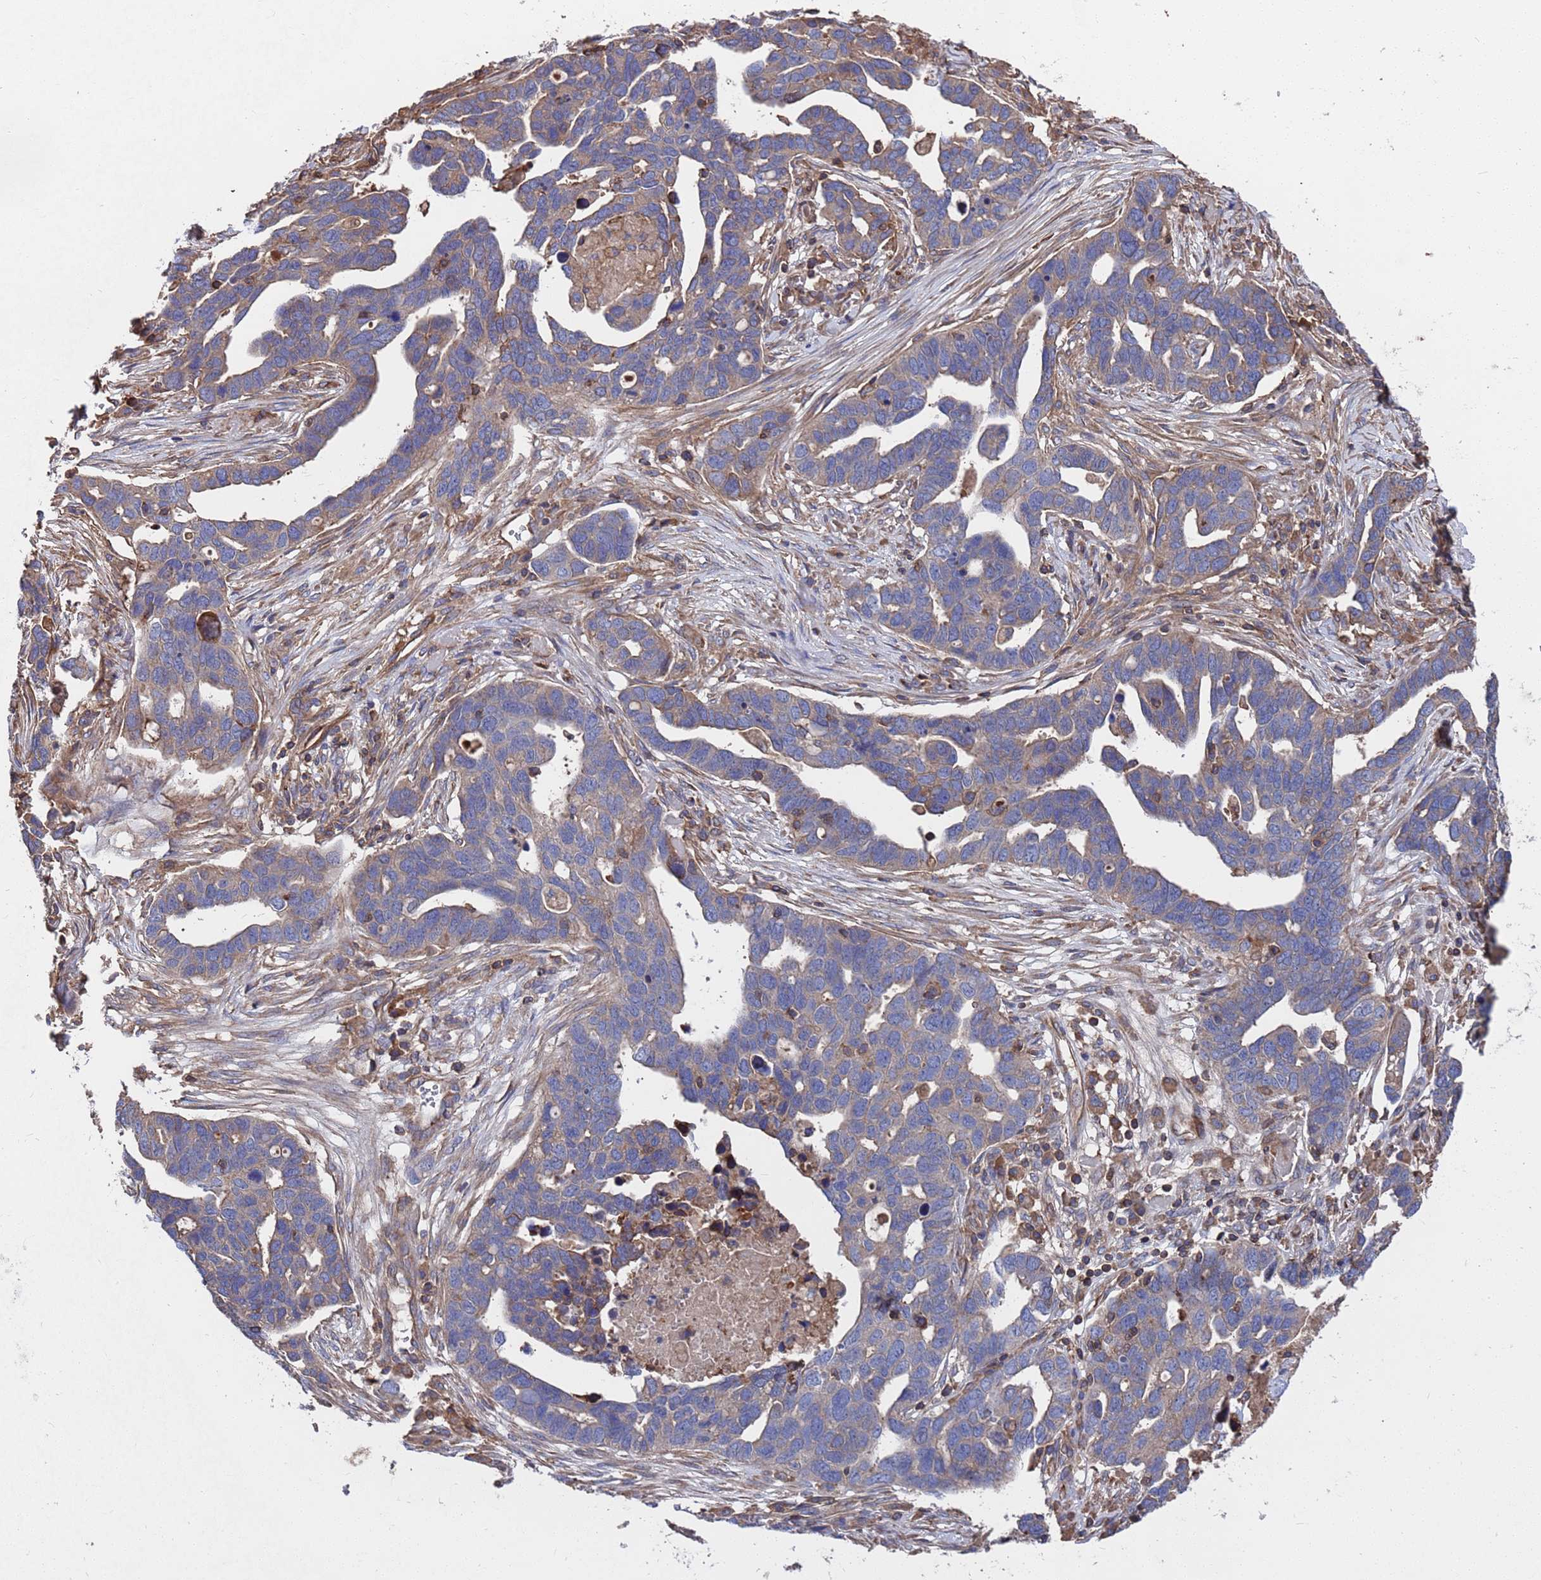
{"staining": {"intensity": "weak", "quantity": "25%-75%", "location": "cytoplasmic/membranous"}, "tissue": "ovarian cancer", "cell_type": "Tumor cells", "image_type": "cancer", "snomed": [{"axis": "morphology", "description": "Cystadenocarcinoma, serous, NOS"}, {"axis": "topography", "description": "Ovary"}], "caption": "Human ovarian serous cystadenocarcinoma stained for a protein (brown) shows weak cytoplasmic/membranous positive positivity in approximately 25%-75% of tumor cells.", "gene": "PYCR1", "patient": {"sex": "female", "age": 54}}